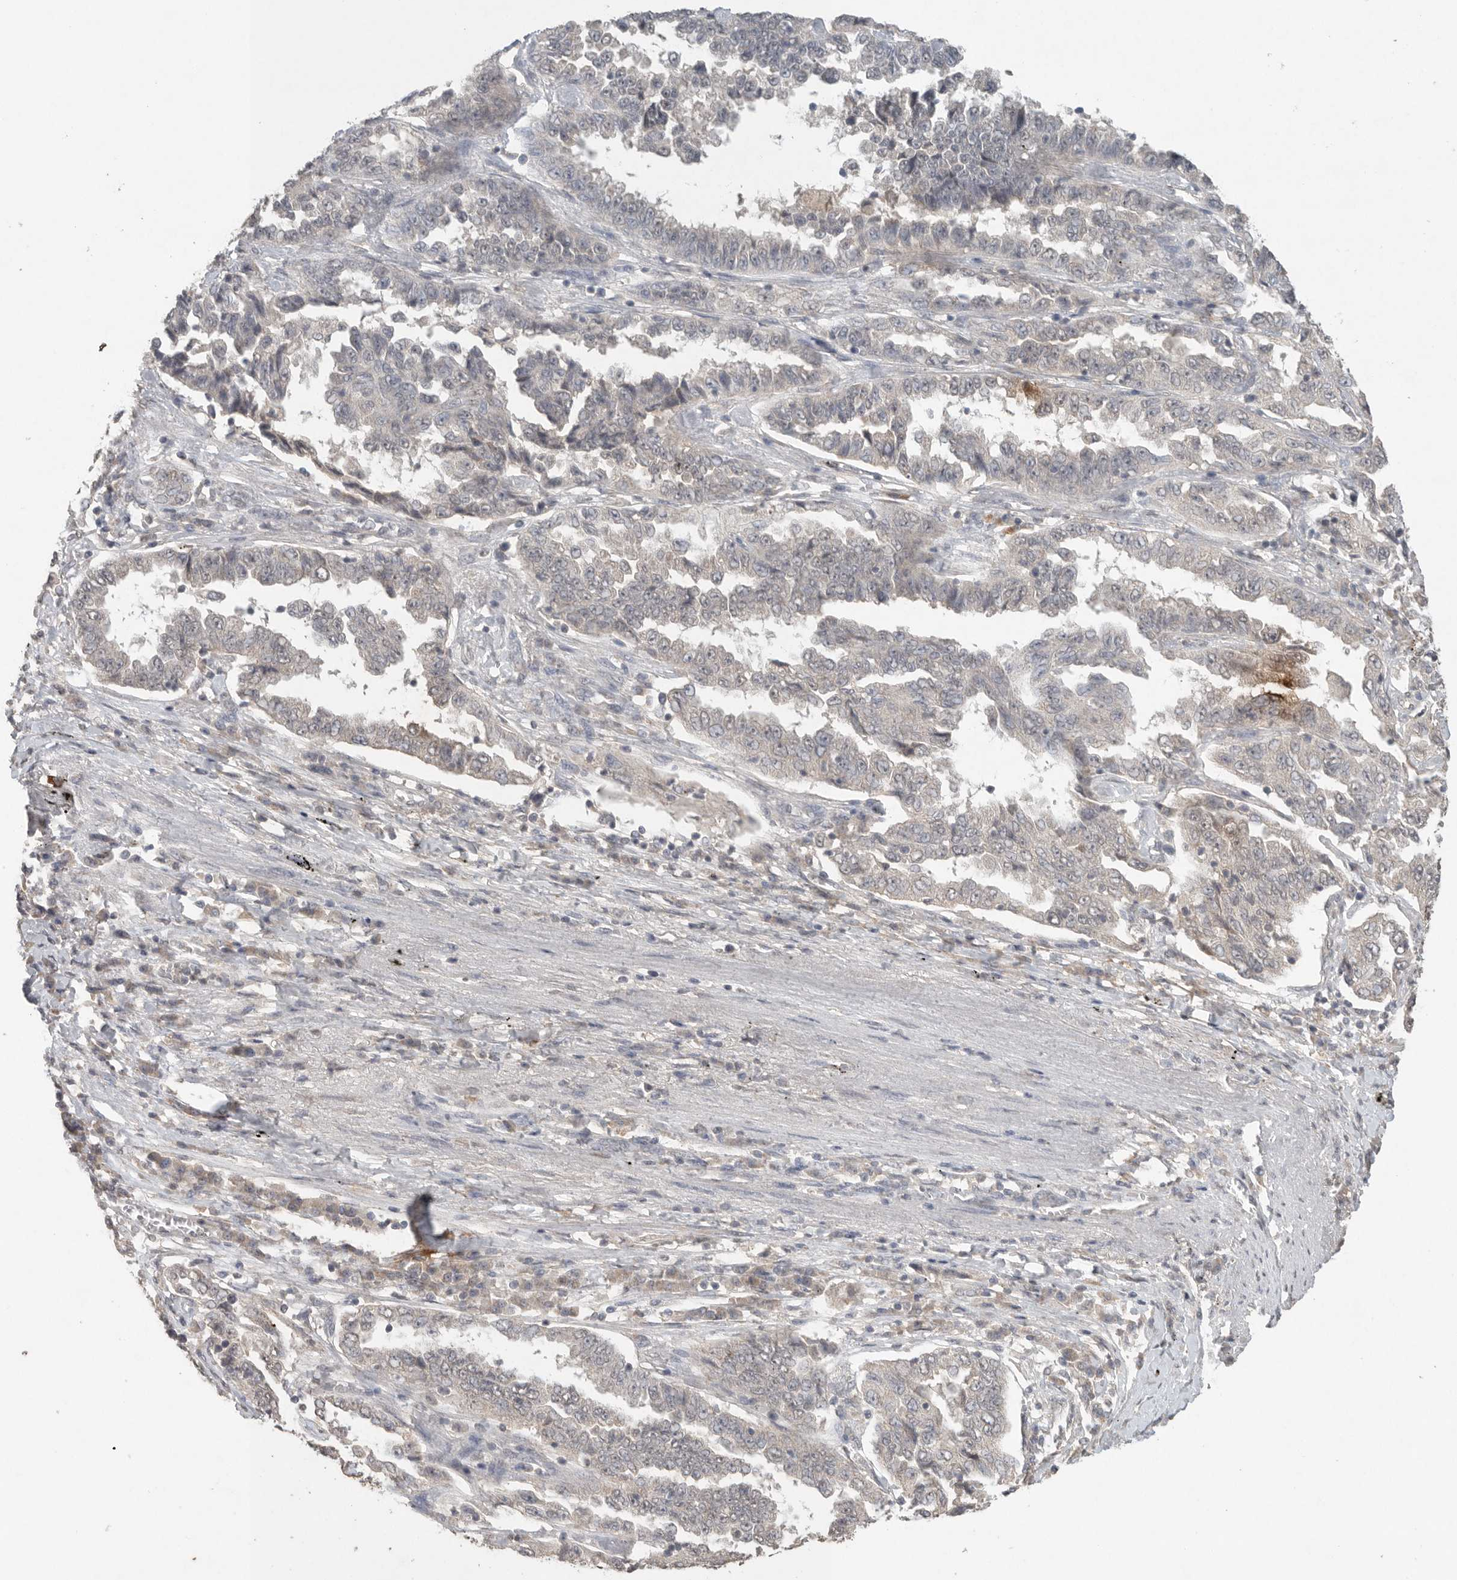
{"staining": {"intensity": "negative", "quantity": "none", "location": "none"}, "tissue": "lung cancer", "cell_type": "Tumor cells", "image_type": "cancer", "snomed": [{"axis": "morphology", "description": "Adenocarcinoma, NOS"}, {"axis": "topography", "description": "Lung"}], "caption": "DAB (3,3'-diaminobenzidine) immunohistochemical staining of lung cancer exhibits no significant positivity in tumor cells. (Immunohistochemistry (ihc), brightfield microscopy, high magnification).", "gene": "KLK5", "patient": {"sex": "female", "age": 51}}